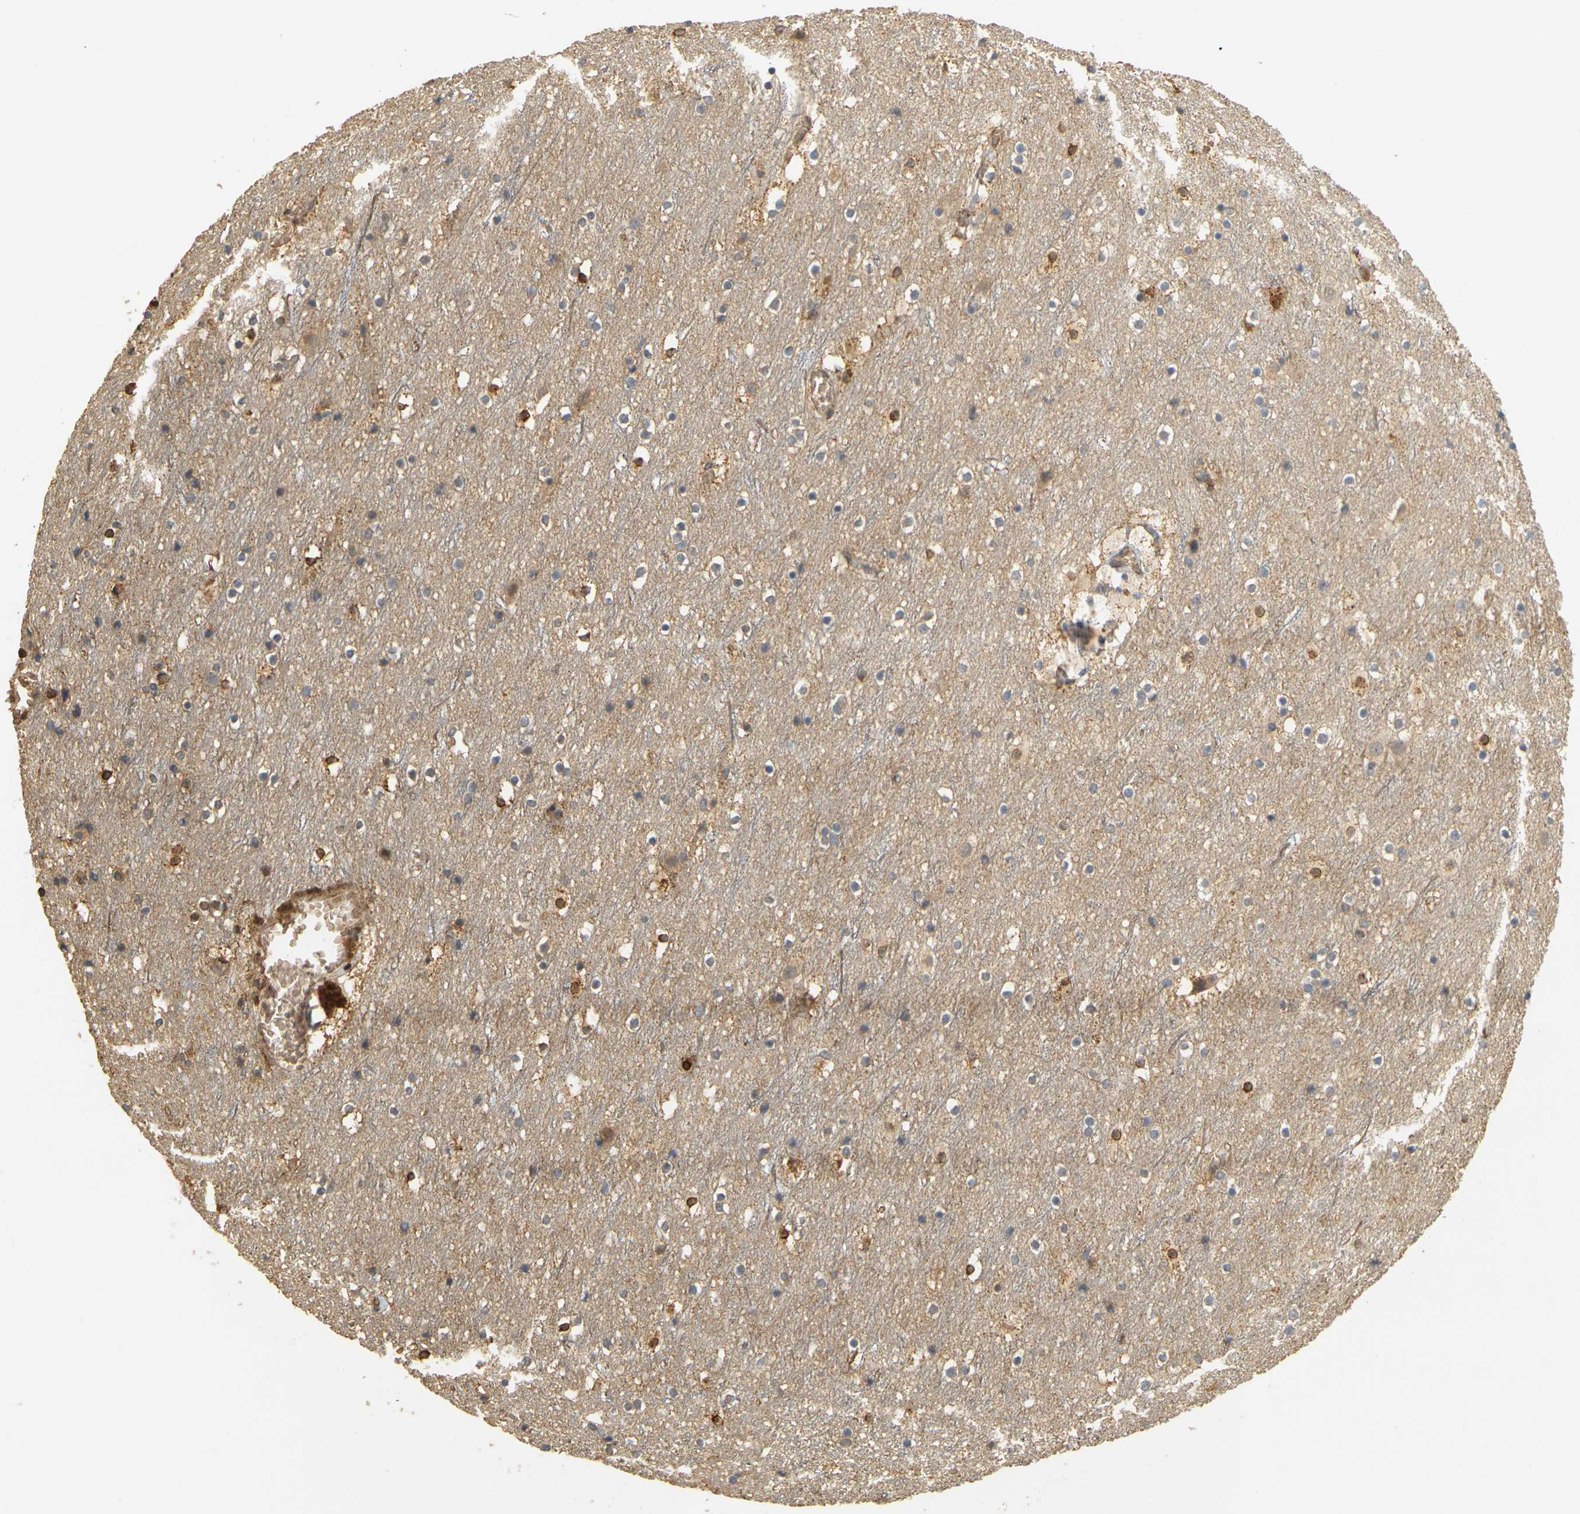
{"staining": {"intensity": "weak", "quantity": ">75%", "location": "cytoplasmic/membranous"}, "tissue": "cerebral cortex", "cell_type": "Endothelial cells", "image_type": "normal", "snomed": [{"axis": "morphology", "description": "Normal tissue, NOS"}, {"axis": "topography", "description": "Cerebral cortex"}], "caption": "Protein analysis of unremarkable cerebral cortex displays weak cytoplasmic/membranous positivity in about >75% of endothelial cells.", "gene": "MEGF9", "patient": {"sex": "male", "age": 45}}